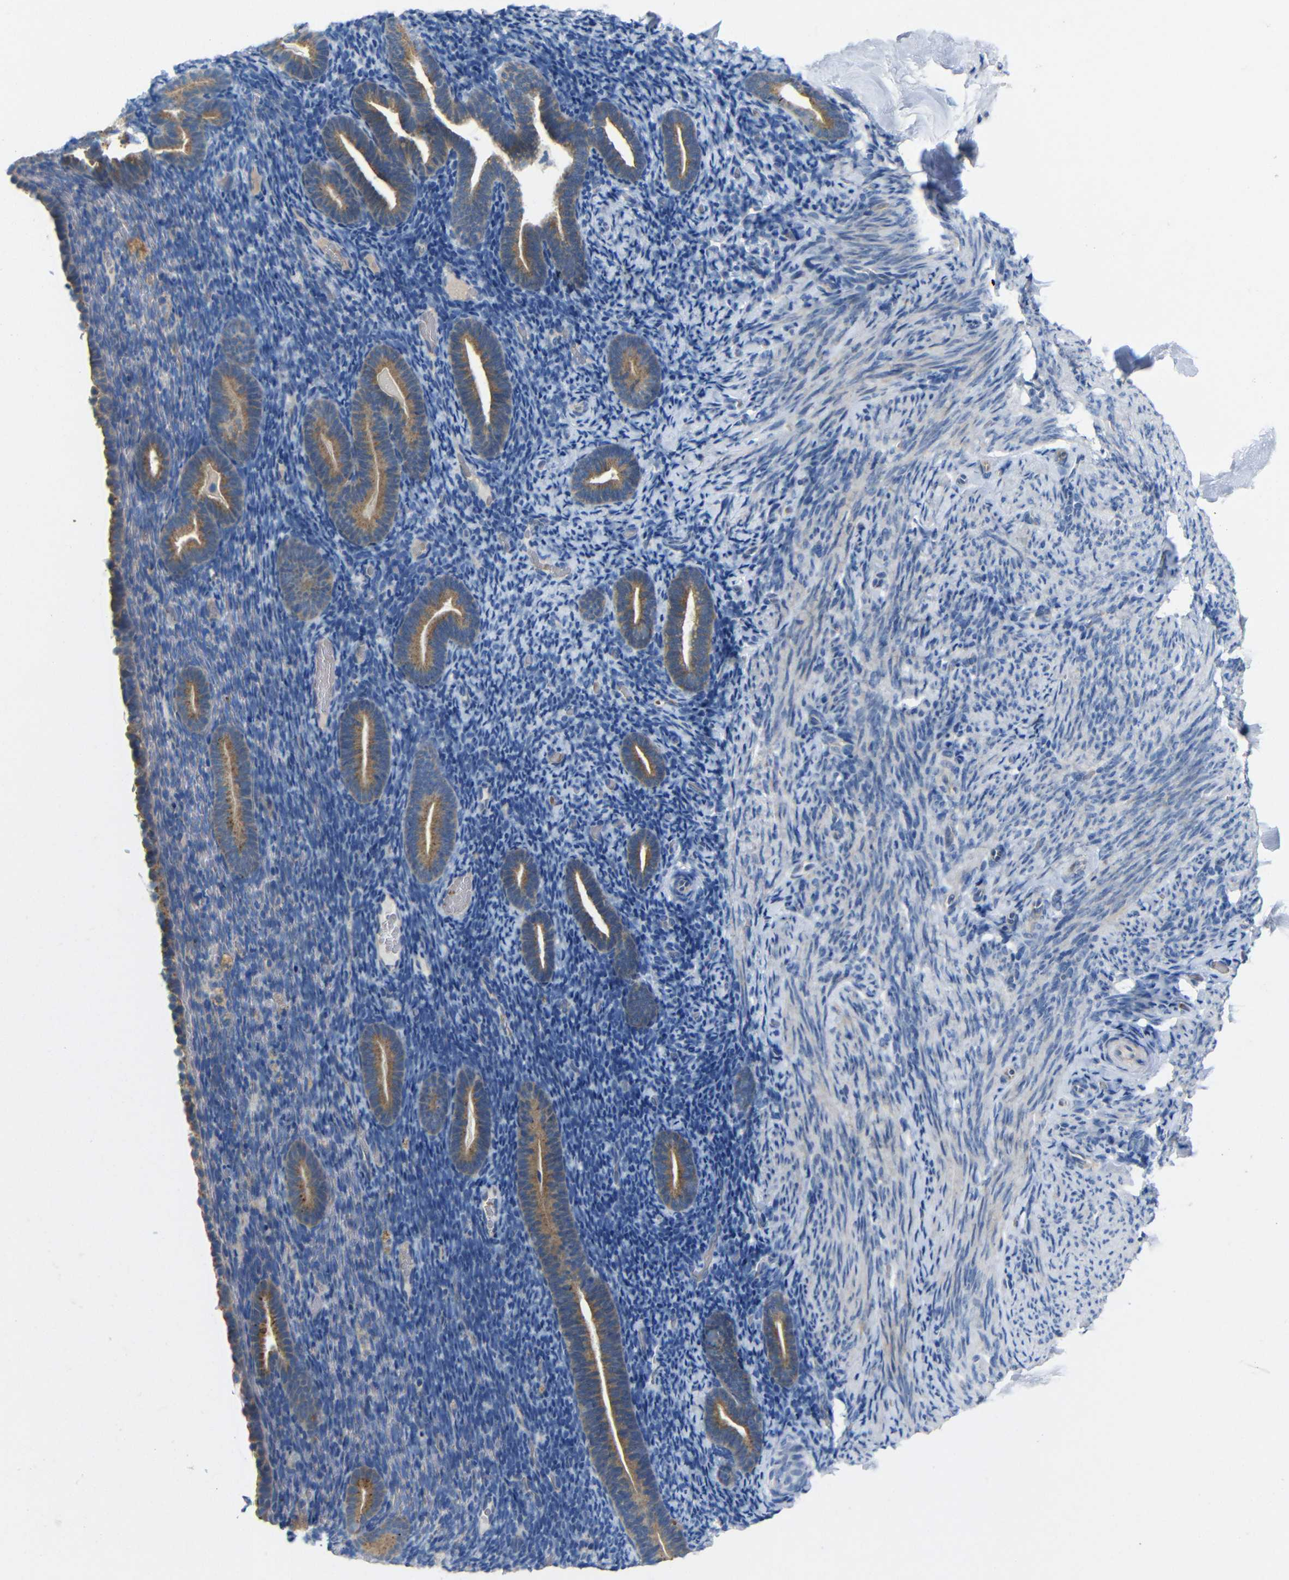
{"staining": {"intensity": "negative", "quantity": "none", "location": "none"}, "tissue": "endometrium", "cell_type": "Cells in endometrial stroma", "image_type": "normal", "snomed": [{"axis": "morphology", "description": "Normal tissue, NOS"}, {"axis": "topography", "description": "Endometrium"}], "caption": "This is an IHC photomicrograph of unremarkable endometrium. There is no staining in cells in endometrial stroma.", "gene": "TBC1D32", "patient": {"sex": "female", "age": 51}}